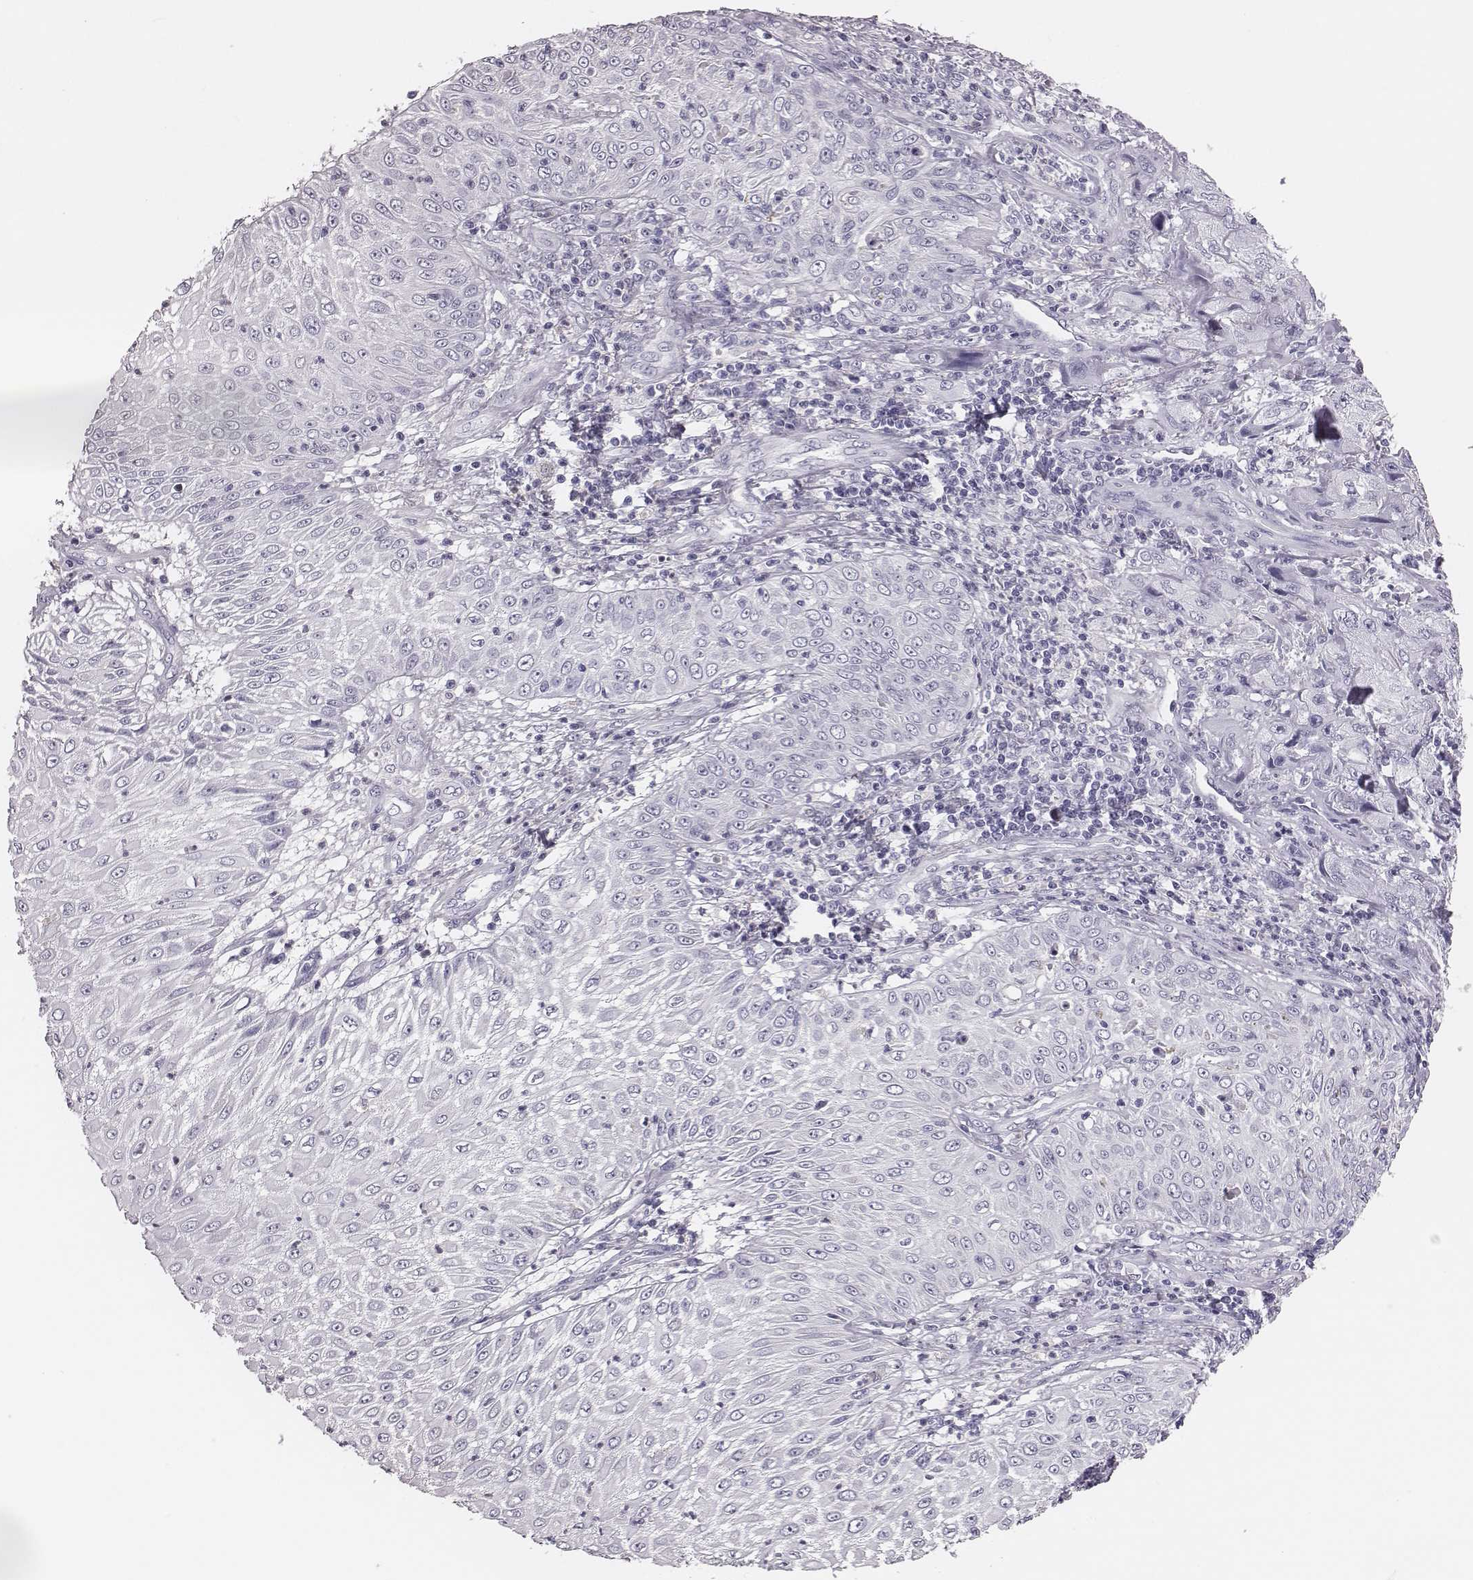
{"staining": {"intensity": "negative", "quantity": "none", "location": "none"}, "tissue": "skin cancer", "cell_type": "Tumor cells", "image_type": "cancer", "snomed": [{"axis": "morphology", "description": "Squamous cell carcinoma, NOS"}, {"axis": "topography", "description": "Skin"}, {"axis": "topography", "description": "Subcutis"}], "caption": "Tumor cells are negative for brown protein staining in squamous cell carcinoma (skin).", "gene": "CSH1", "patient": {"sex": "male", "age": 73}}